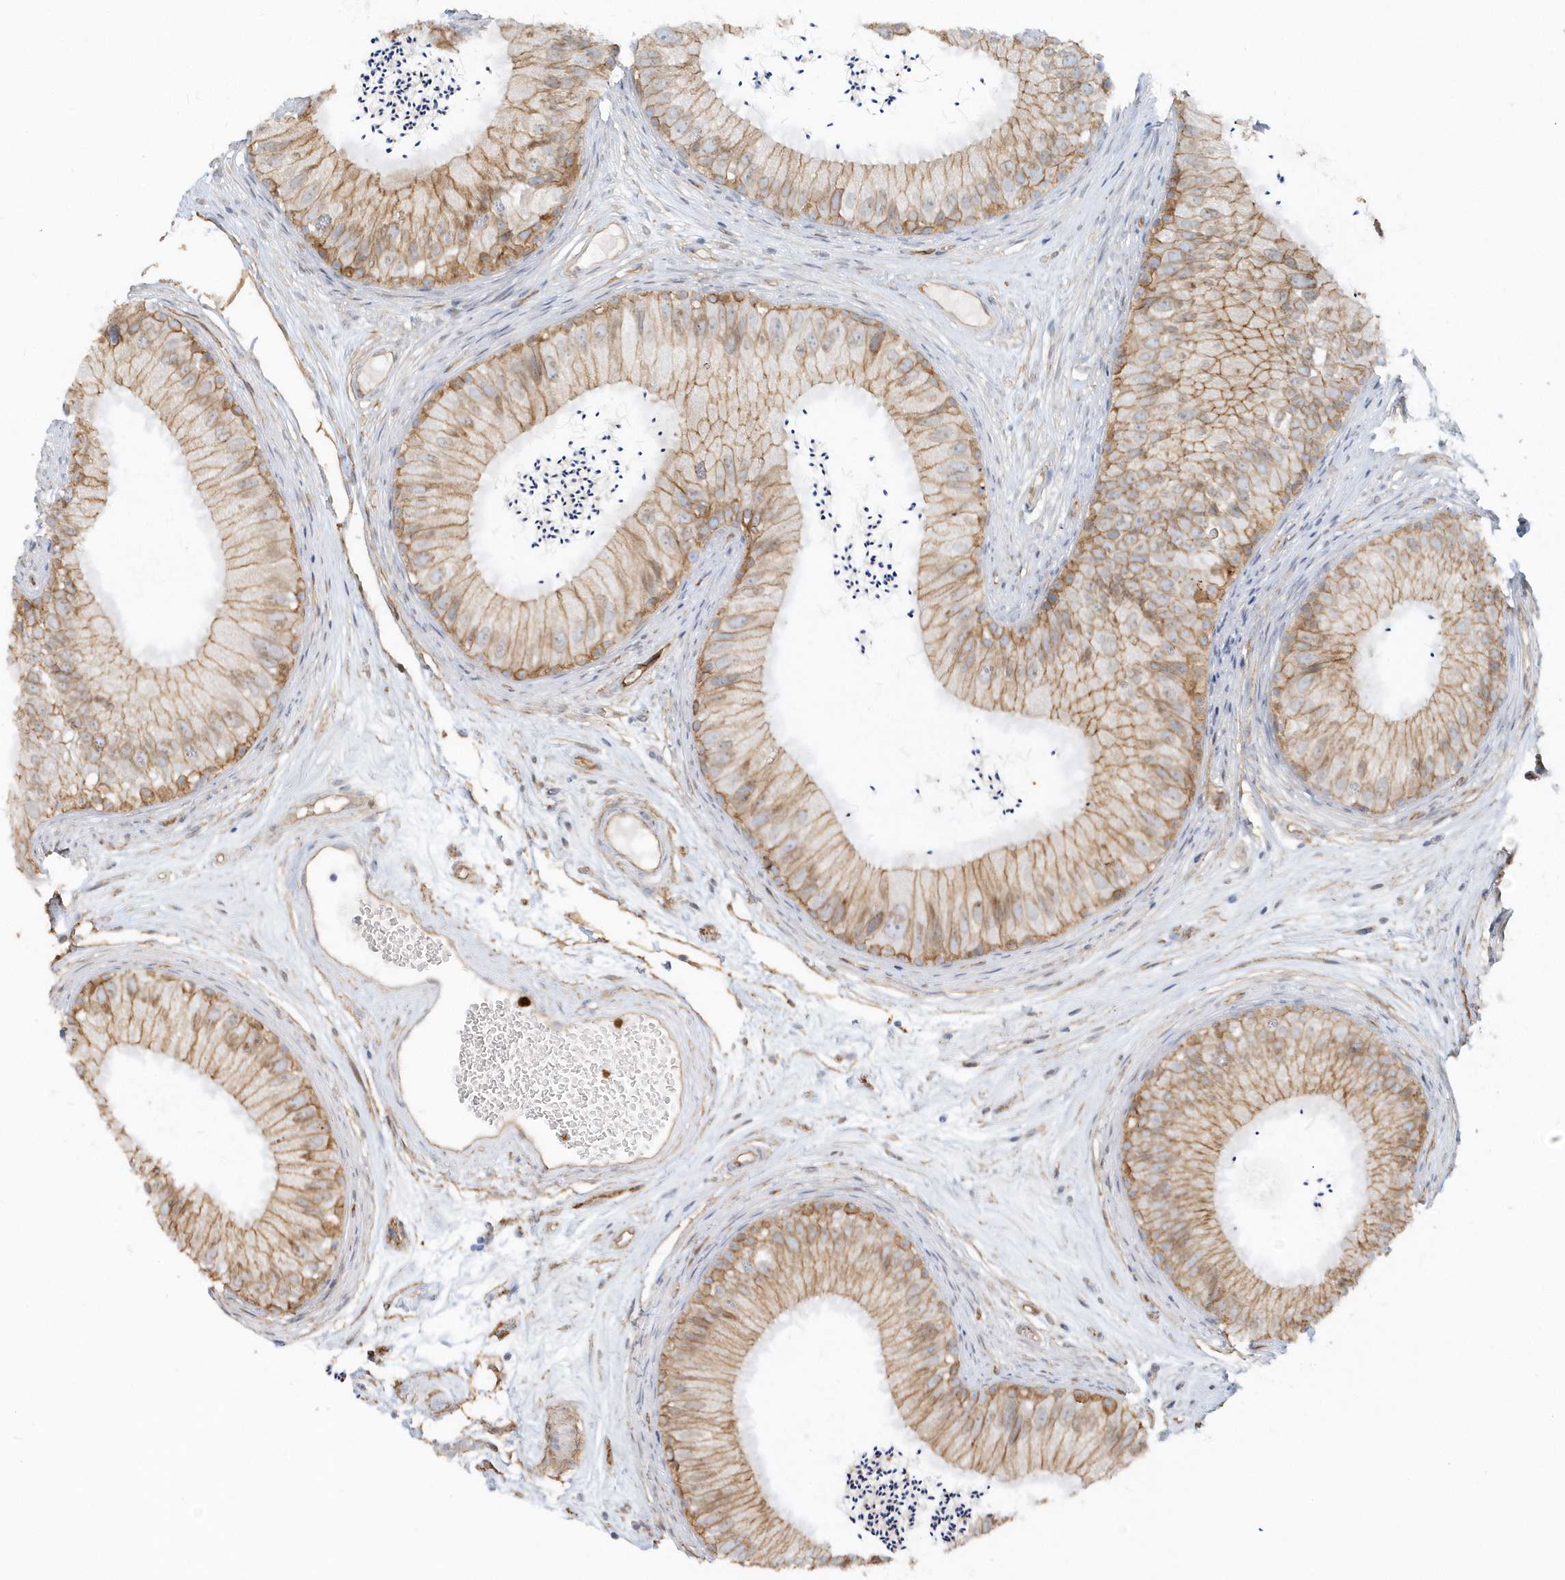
{"staining": {"intensity": "strong", "quantity": "25%-75%", "location": "cytoplasmic/membranous"}, "tissue": "epididymis", "cell_type": "Glandular cells", "image_type": "normal", "snomed": [{"axis": "morphology", "description": "Normal tissue, NOS"}, {"axis": "topography", "description": "Epididymis"}], "caption": "Brown immunohistochemical staining in benign epididymis exhibits strong cytoplasmic/membranous staining in about 25%-75% of glandular cells.", "gene": "DNAH1", "patient": {"sex": "male", "age": 77}}